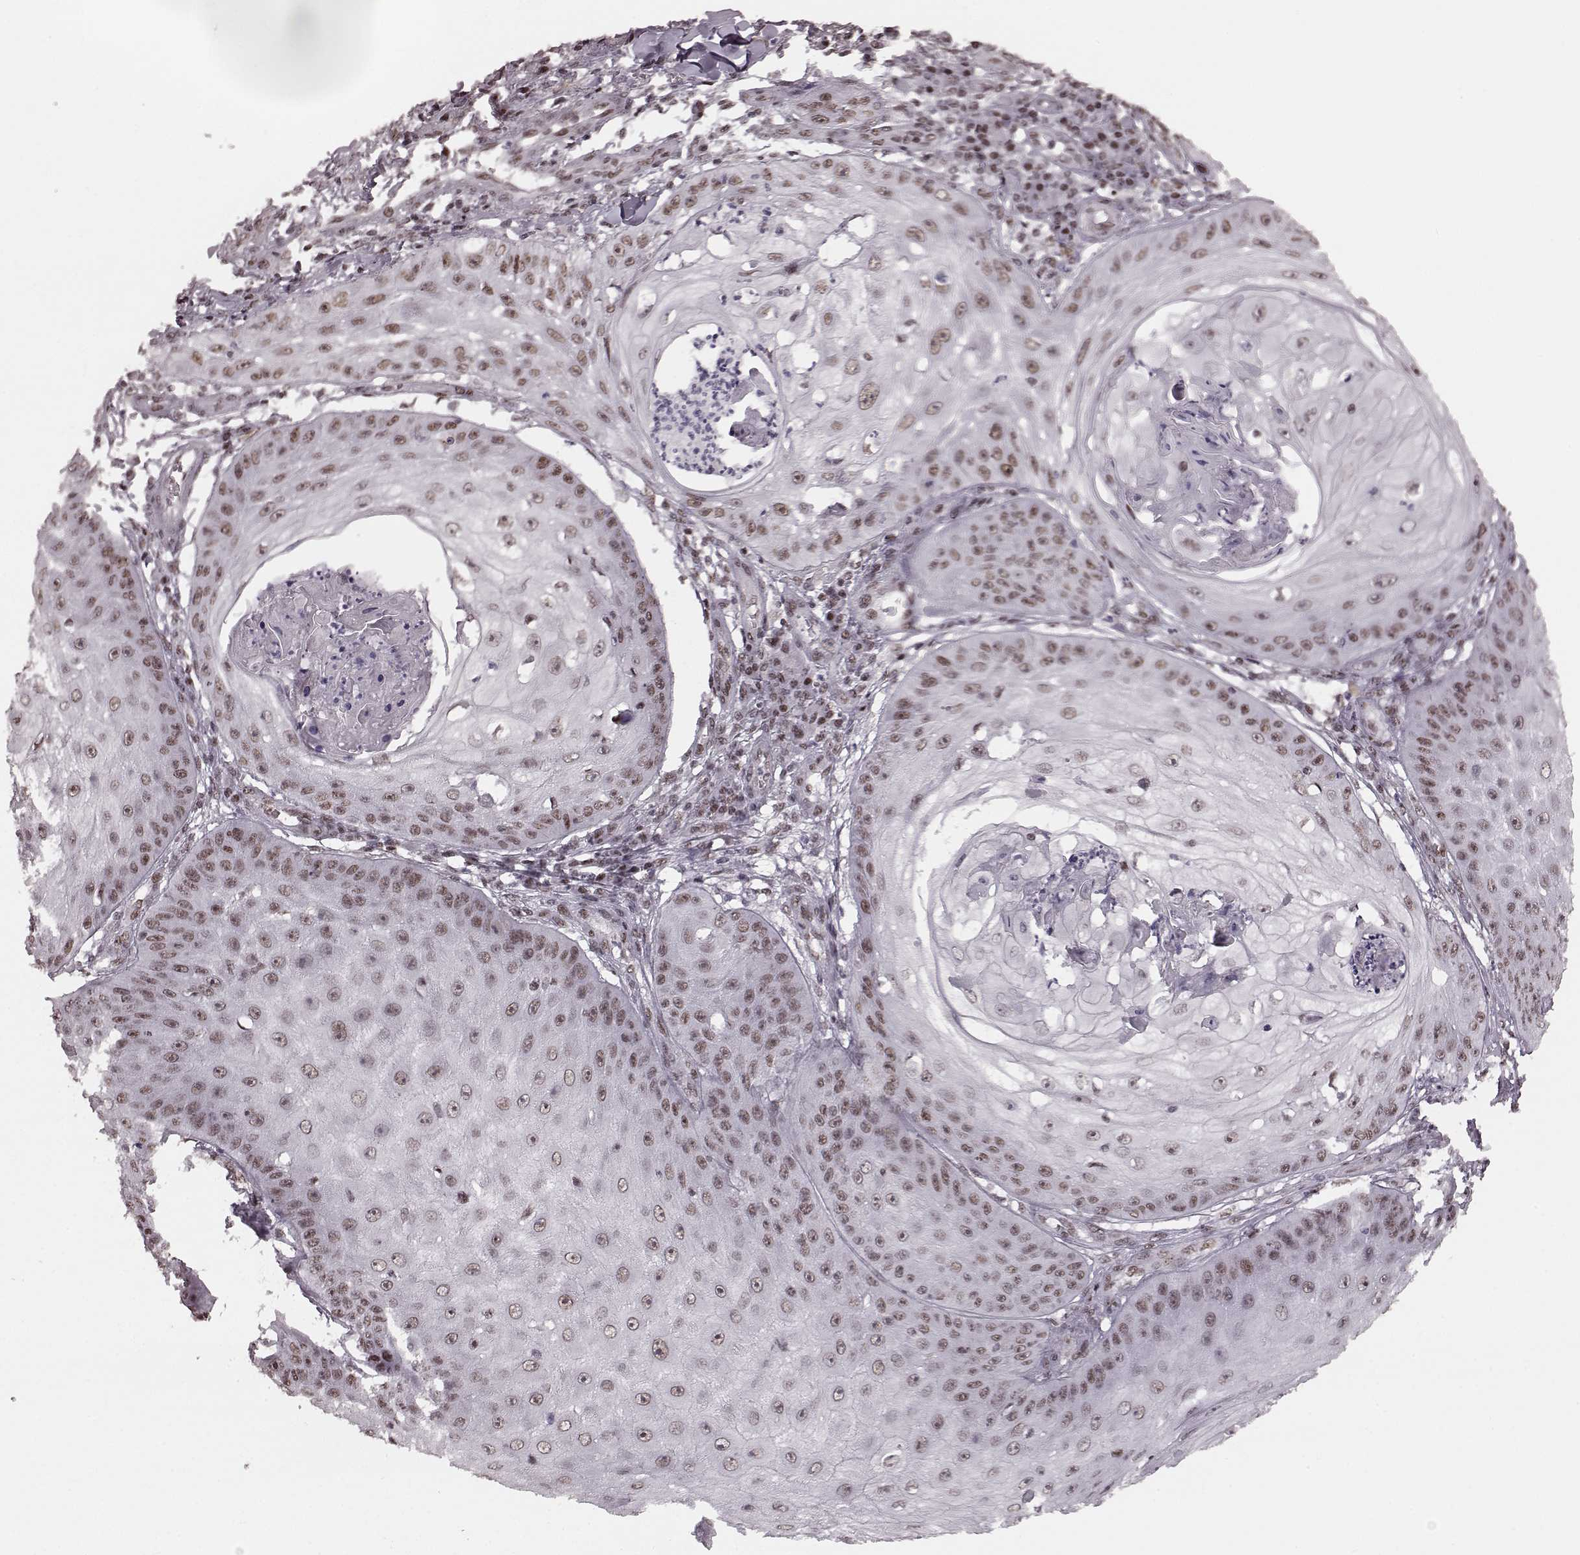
{"staining": {"intensity": "weak", "quantity": ">75%", "location": "nuclear"}, "tissue": "skin cancer", "cell_type": "Tumor cells", "image_type": "cancer", "snomed": [{"axis": "morphology", "description": "Squamous cell carcinoma, NOS"}, {"axis": "topography", "description": "Skin"}], "caption": "Weak nuclear staining is present in about >75% of tumor cells in skin cancer. (Brightfield microscopy of DAB IHC at high magnification).", "gene": "NR2C1", "patient": {"sex": "male", "age": 70}}